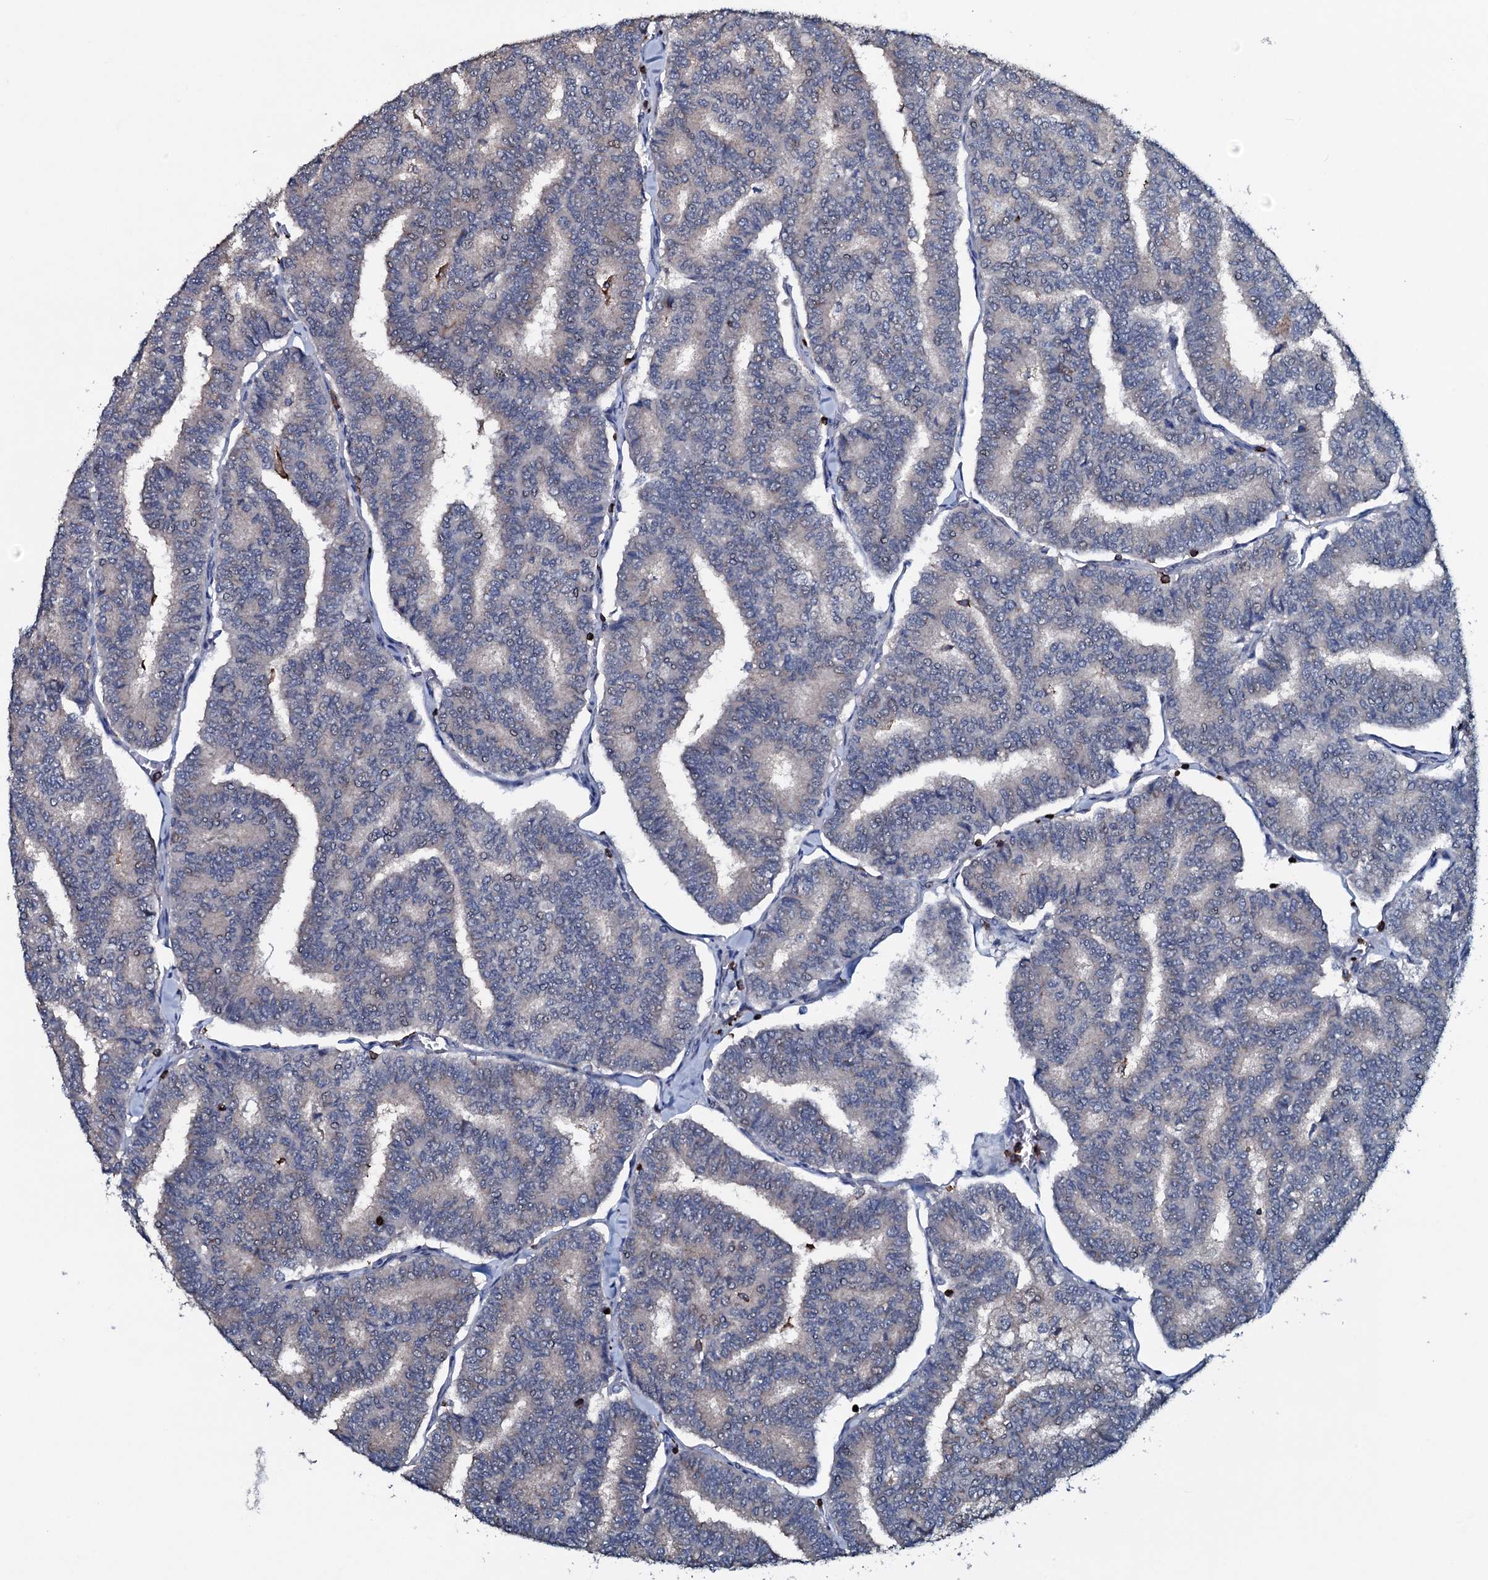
{"staining": {"intensity": "negative", "quantity": "none", "location": "none"}, "tissue": "thyroid cancer", "cell_type": "Tumor cells", "image_type": "cancer", "snomed": [{"axis": "morphology", "description": "Papillary adenocarcinoma, NOS"}, {"axis": "topography", "description": "Thyroid gland"}], "caption": "Thyroid cancer (papillary adenocarcinoma) stained for a protein using IHC shows no expression tumor cells.", "gene": "OGFOD2", "patient": {"sex": "female", "age": 35}}